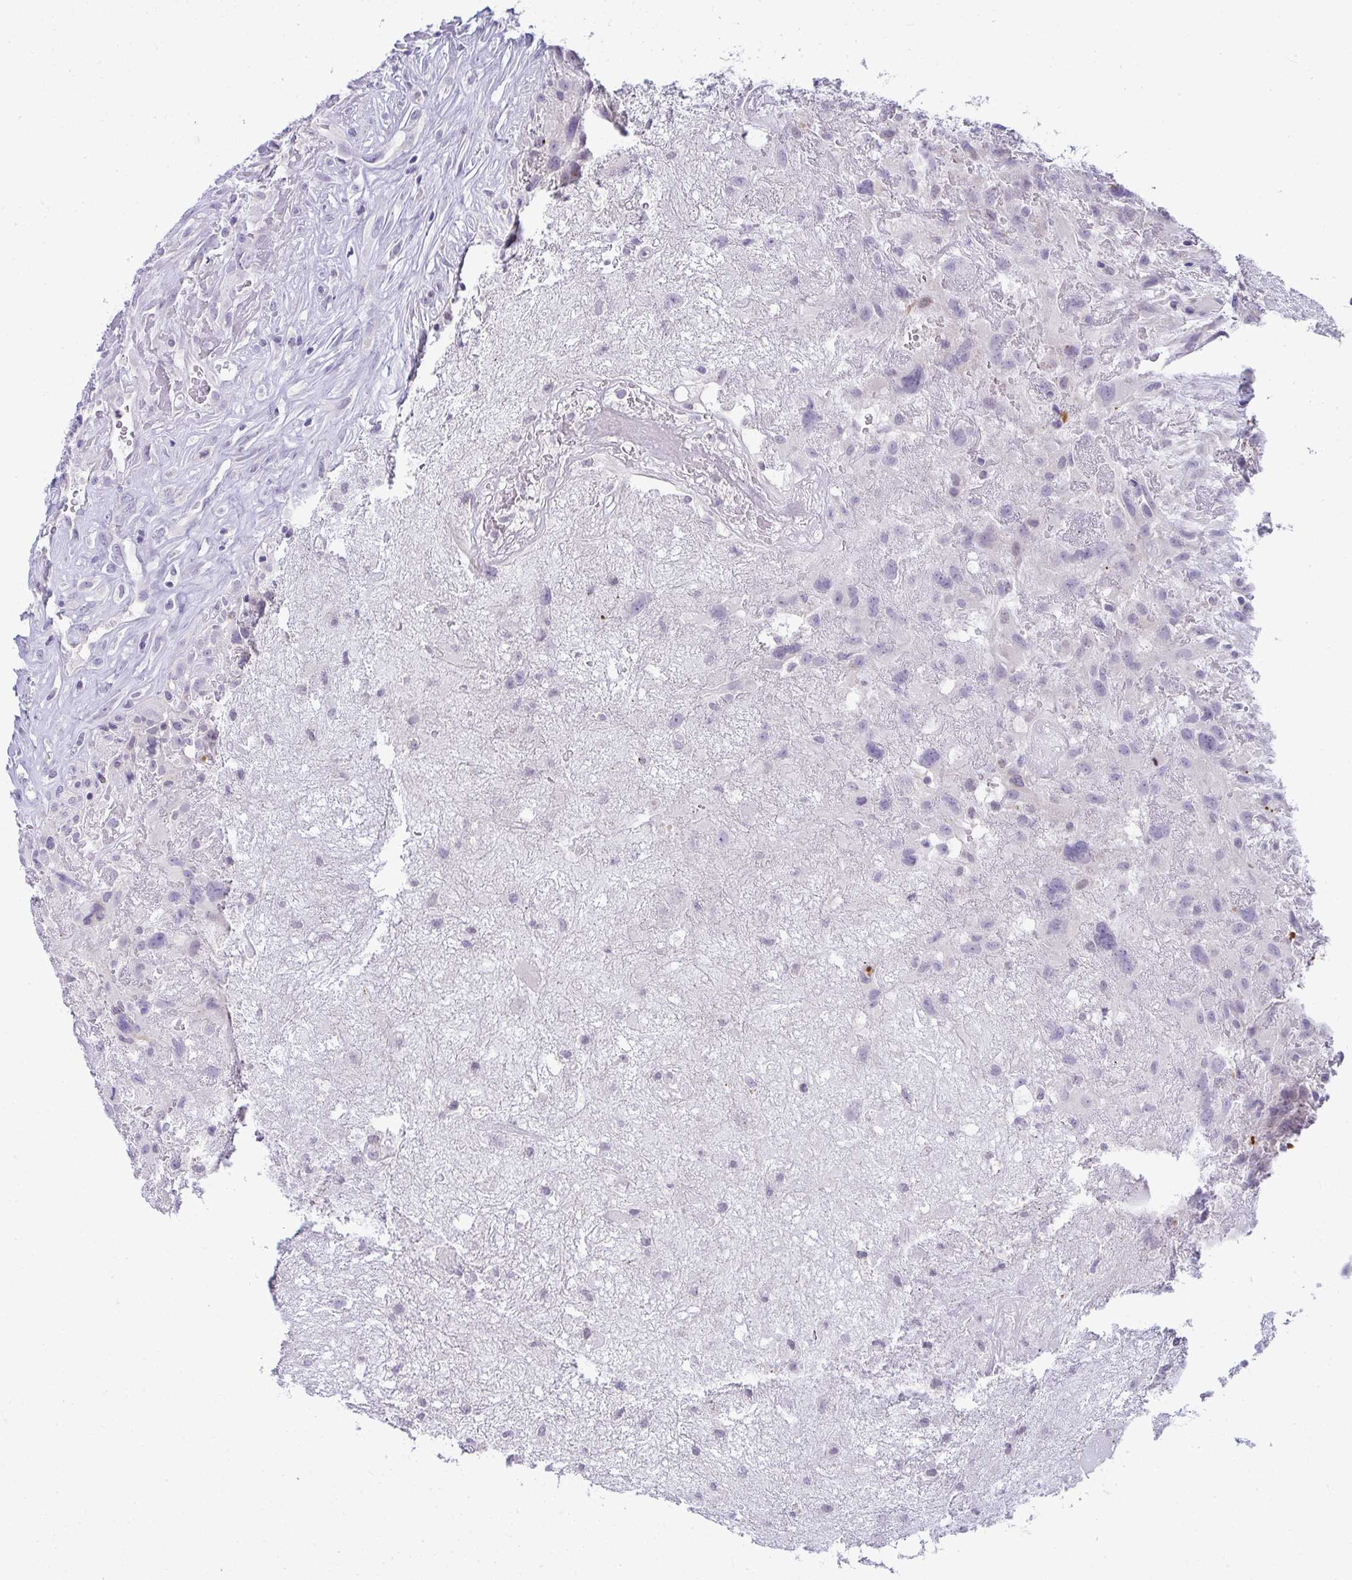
{"staining": {"intensity": "negative", "quantity": "none", "location": "none"}, "tissue": "glioma", "cell_type": "Tumor cells", "image_type": "cancer", "snomed": [{"axis": "morphology", "description": "Glioma, malignant, High grade"}, {"axis": "topography", "description": "Brain"}], "caption": "Tumor cells are negative for protein expression in human glioma. Brightfield microscopy of IHC stained with DAB (3,3'-diaminobenzidine) (brown) and hematoxylin (blue), captured at high magnification.", "gene": "VPS4B", "patient": {"sex": "male", "age": 46}}